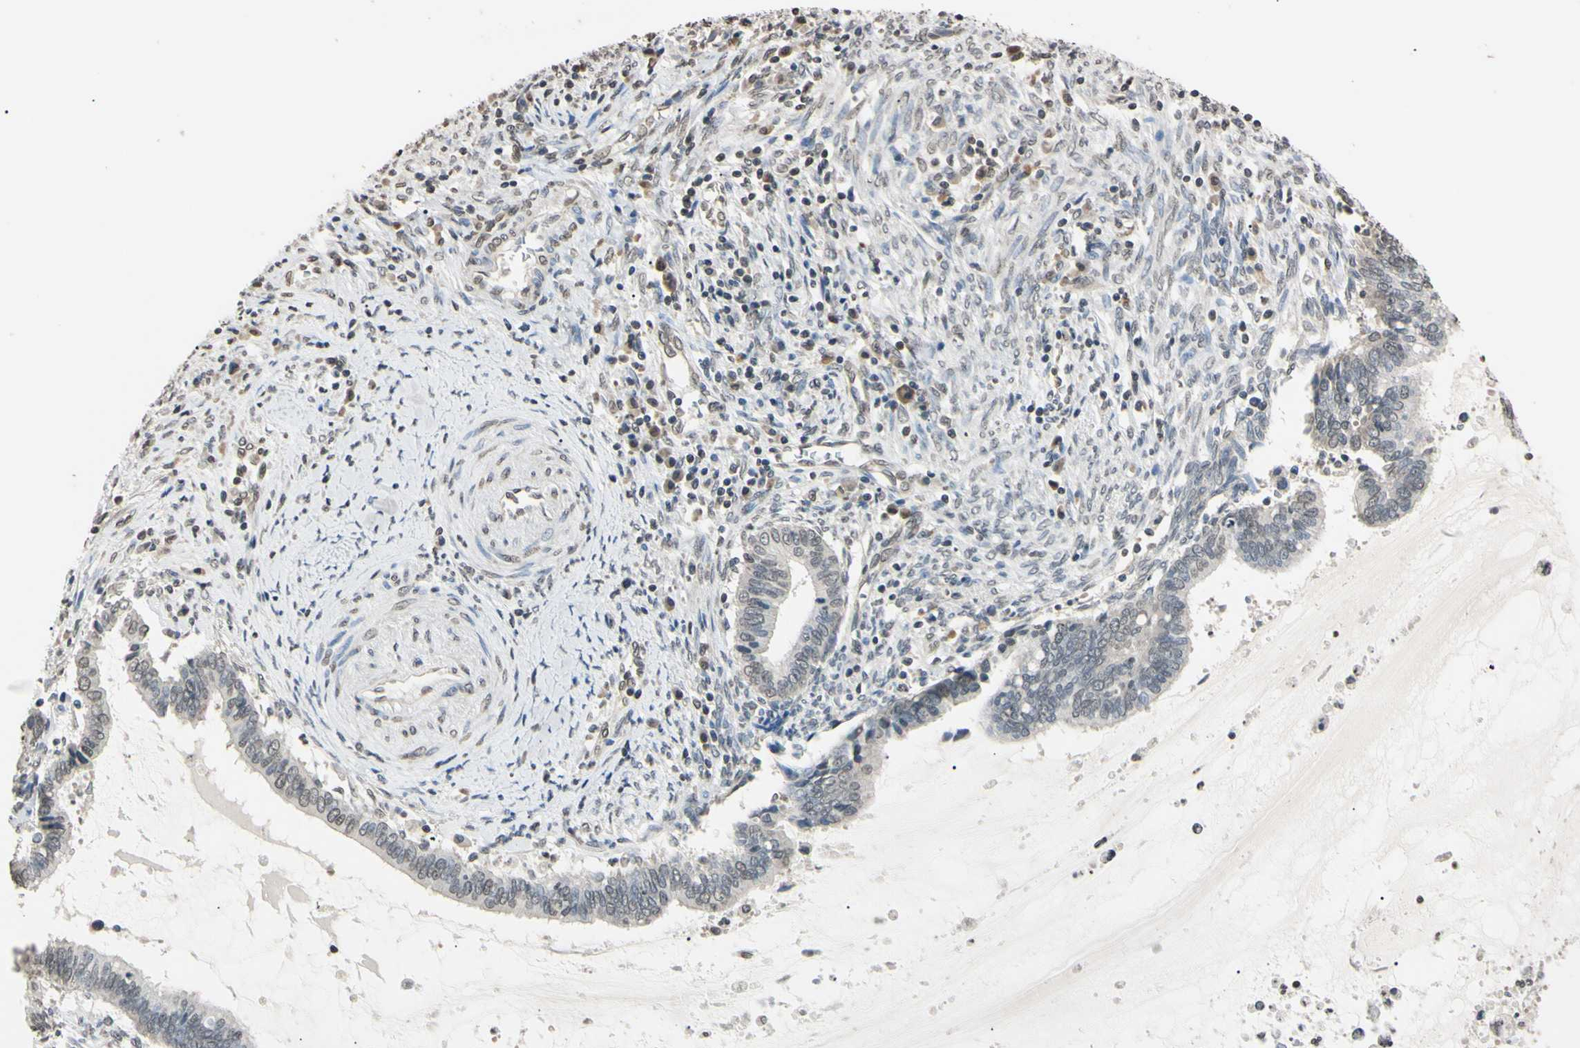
{"staining": {"intensity": "weak", "quantity": "25%-75%", "location": "nuclear"}, "tissue": "cervical cancer", "cell_type": "Tumor cells", "image_type": "cancer", "snomed": [{"axis": "morphology", "description": "Adenocarcinoma, NOS"}, {"axis": "topography", "description": "Cervix"}], "caption": "Tumor cells exhibit low levels of weak nuclear positivity in approximately 25%-75% of cells in adenocarcinoma (cervical).", "gene": "CDC45", "patient": {"sex": "female", "age": 44}}